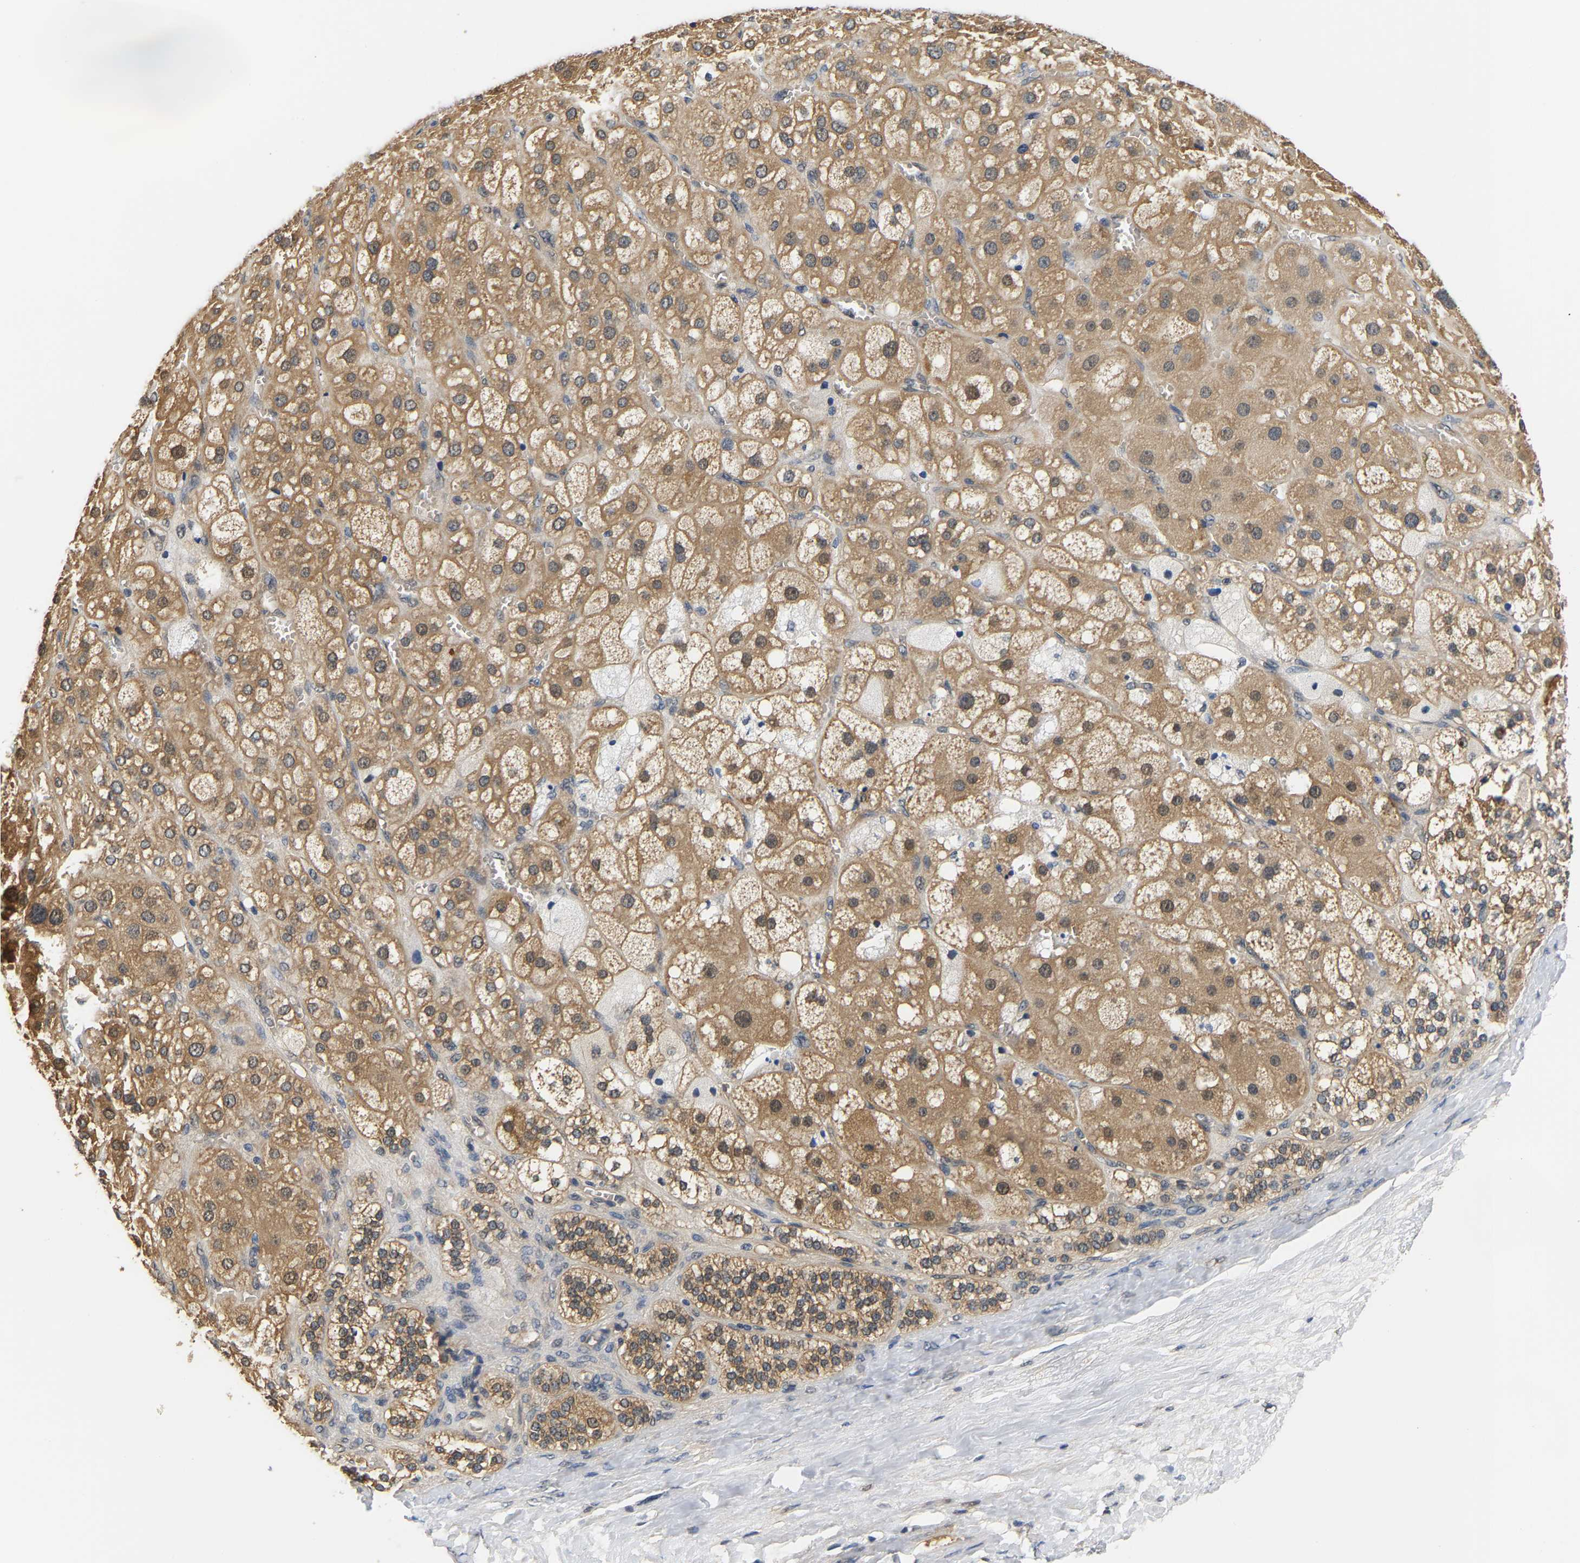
{"staining": {"intensity": "moderate", "quantity": ">75%", "location": "cytoplasmic/membranous"}, "tissue": "adrenal gland", "cell_type": "Glandular cells", "image_type": "normal", "snomed": [{"axis": "morphology", "description": "Normal tissue, NOS"}, {"axis": "topography", "description": "Adrenal gland"}], "caption": "Immunohistochemistry (IHC) micrograph of normal adrenal gland stained for a protein (brown), which exhibits medium levels of moderate cytoplasmic/membranous staining in approximately >75% of glandular cells.", "gene": "ARHGEF12", "patient": {"sex": "female", "age": 47}}